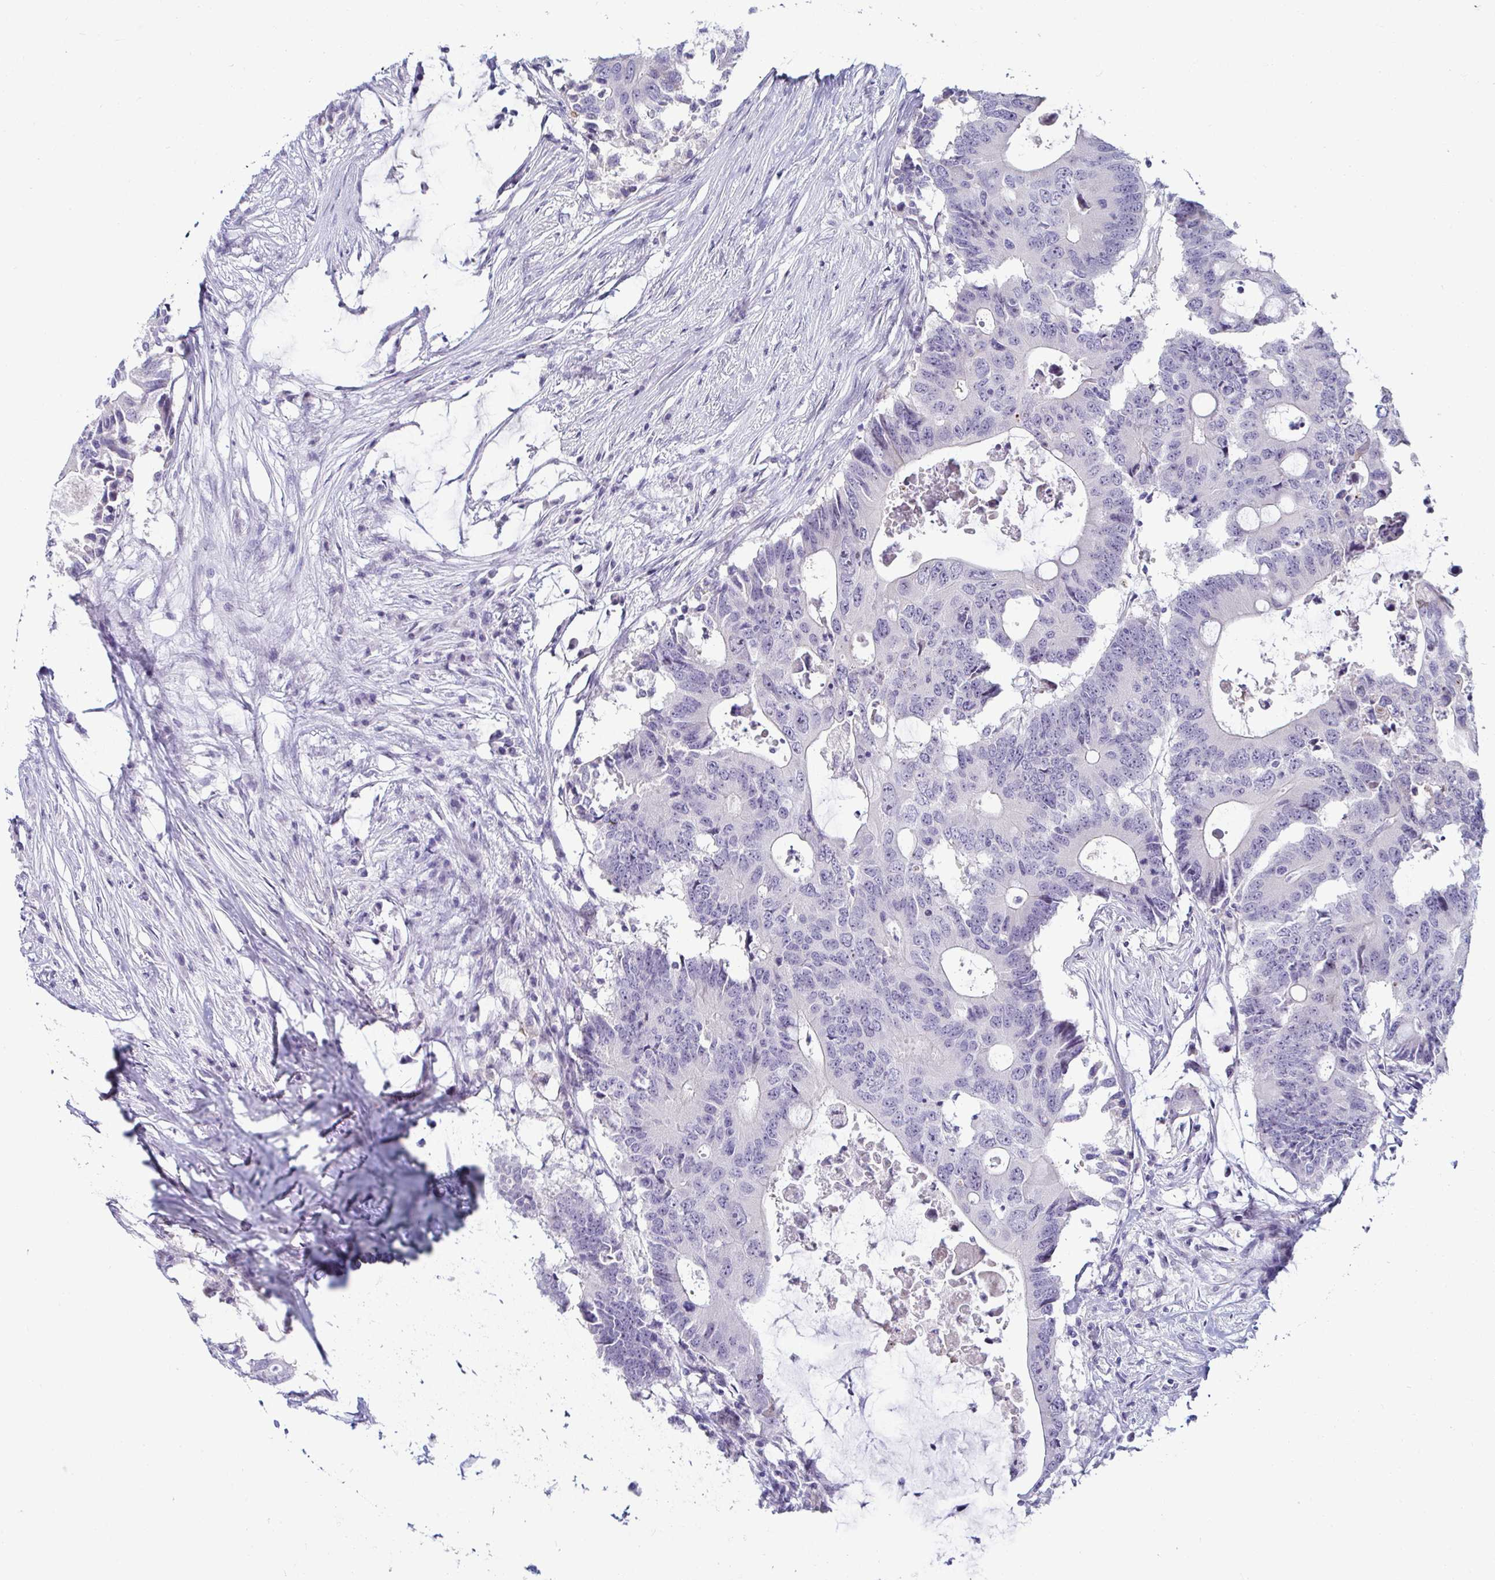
{"staining": {"intensity": "negative", "quantity": "none", "location": "none"}, "tissue": "colorectal cancer", "cell_type": "Tumor cells", "image_type": "cancer", "snomed": [{"axis": "morphology", "description": "Adenocarcinoma, NOS"}, {"axis": "topography", "description": "Colon"}], "caption": "A high-resolution photomicrograph shows immunohistochemistry staining of colorectal cancer (adenocarcinoma), which displays no significant expression in tumor cells.", "gene": "GSTM1", "patient": {"sex": "male", "age": 71}}